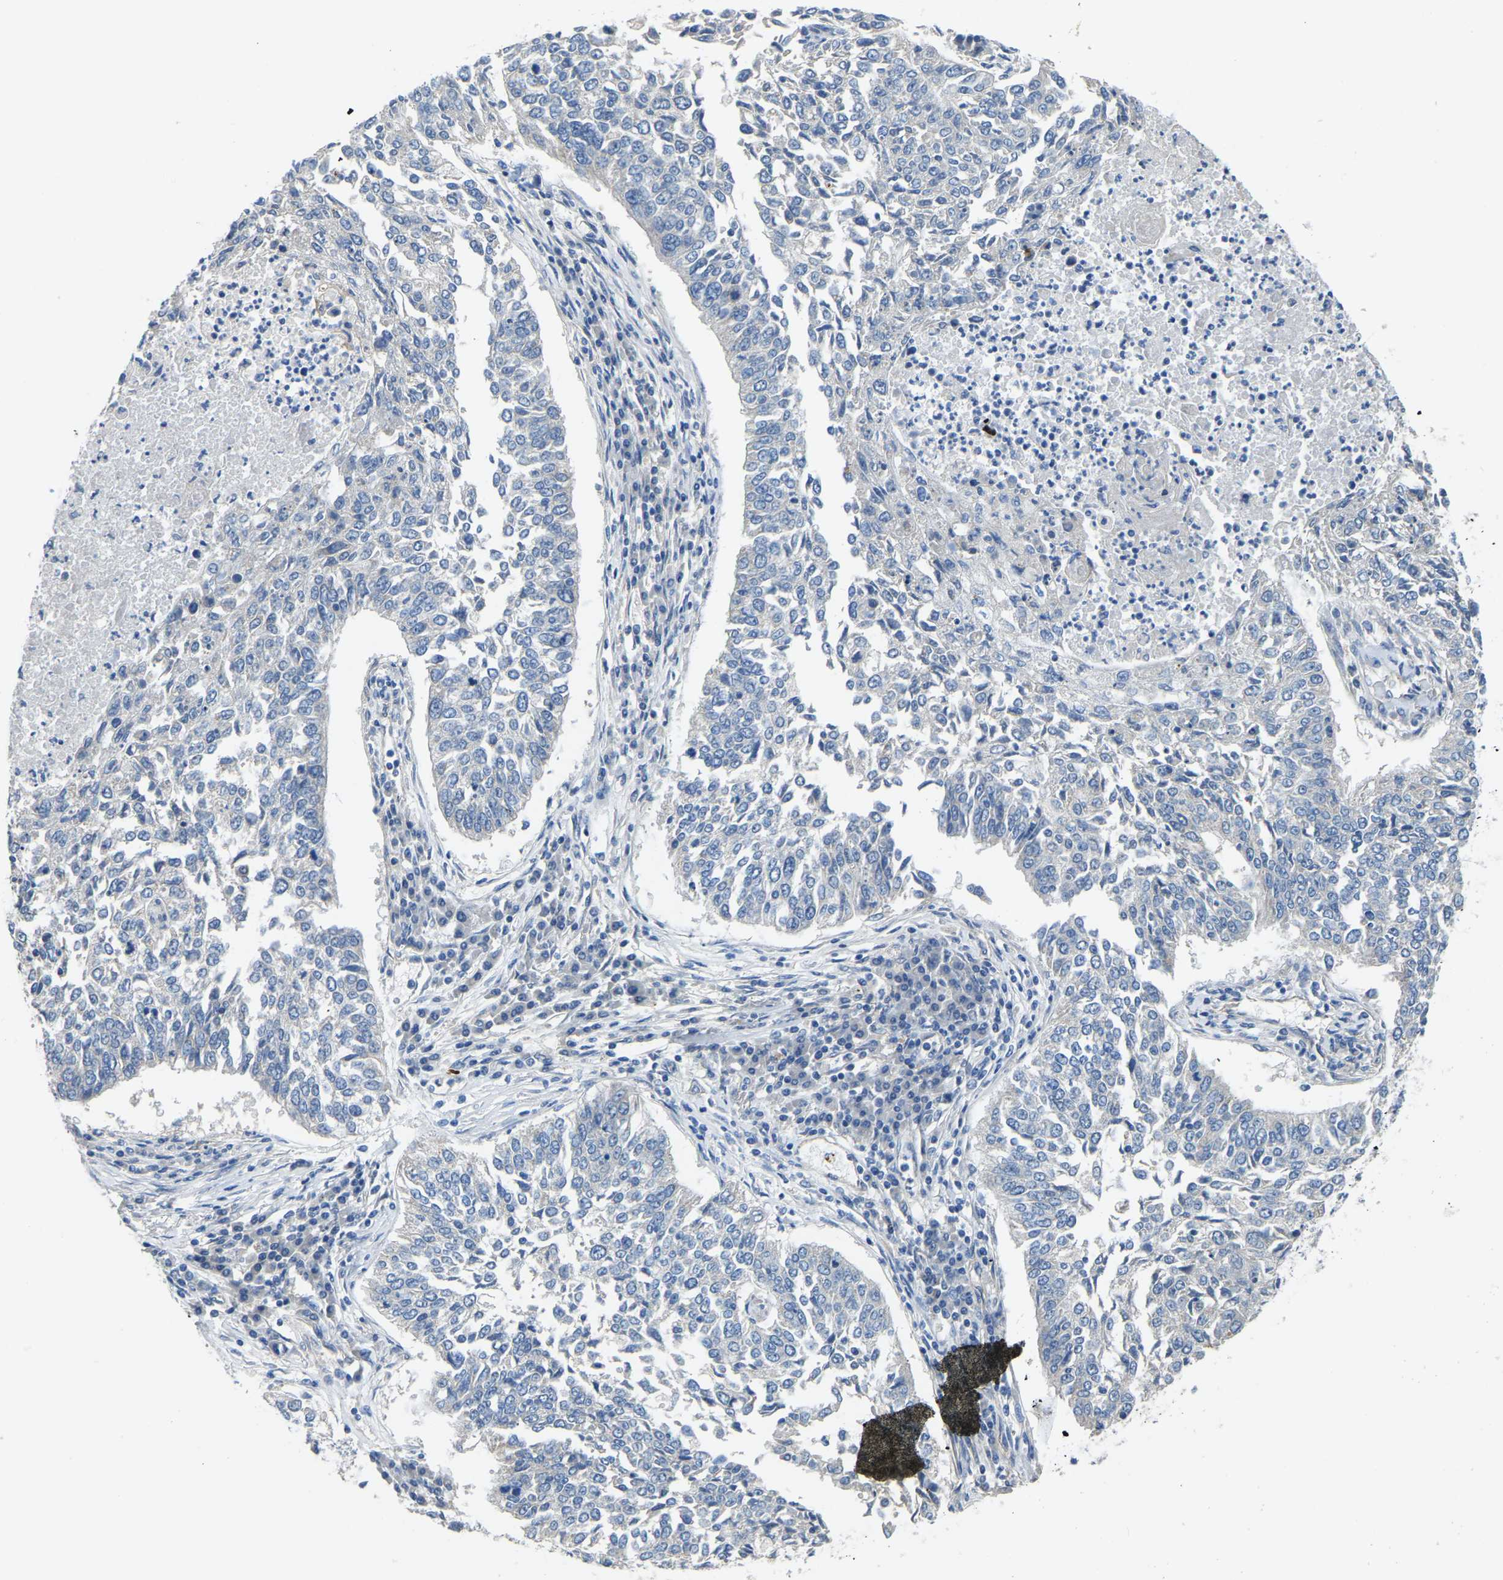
{"staining": {"intensity": "negative", "quantity": "none", "location": "none"}, "tissue": "lung cancer", "cell_type": "Tumor cells", "image_type": "cancer", "snomed": [{"axis": "morphology", "description": "Normal tissue, NOS"}, {"axis": "morphology", "description": "Squamous cell carcinoma, NOS"}, {"axis": "topography", "description": "Cartilage tissue"}, {"axis": "topography", "description": "Bronchus"}, {"axis": "topography", "description": "Lung"}], "caption": "There is no significant expression in tumor cells of lung squamous cell carcinoma.", "gene": "HIGD2B", "patient": {"sex": "female", "age": 49}}